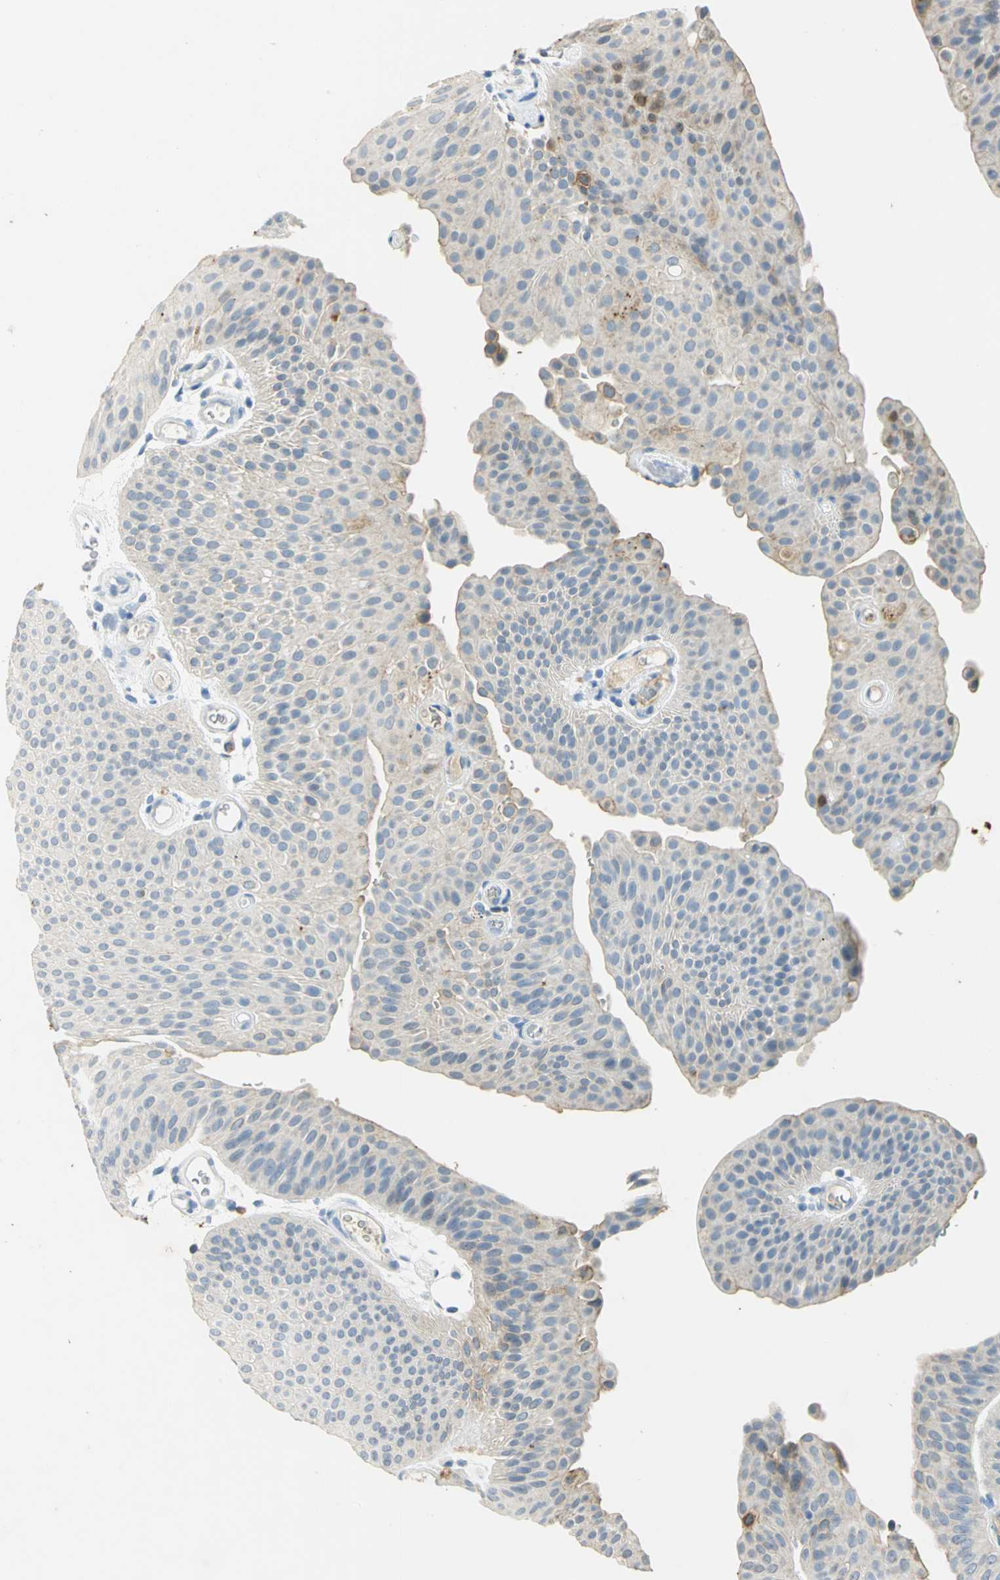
{"staining": {"intensity": "weak", "quantity": "<25%", "location": "cytoplasmic/membranous"}, "tissue": "urothelial cancer", "cell_type": "Tumor cells", "image_type": "cancer", "snomed": [{"axis": "morphology", "description": "Urothelial carcinoma, Low grade"}, {"axis": "topography", "description": "Urinary bladder"}], "caption": "This is an immunohistochemistry (IHC) histopathology image of urothelial cancer. There is no expression in tumor cells.", "gene": "ANXA4", "patient": {"sex": "female", "age": 60}}